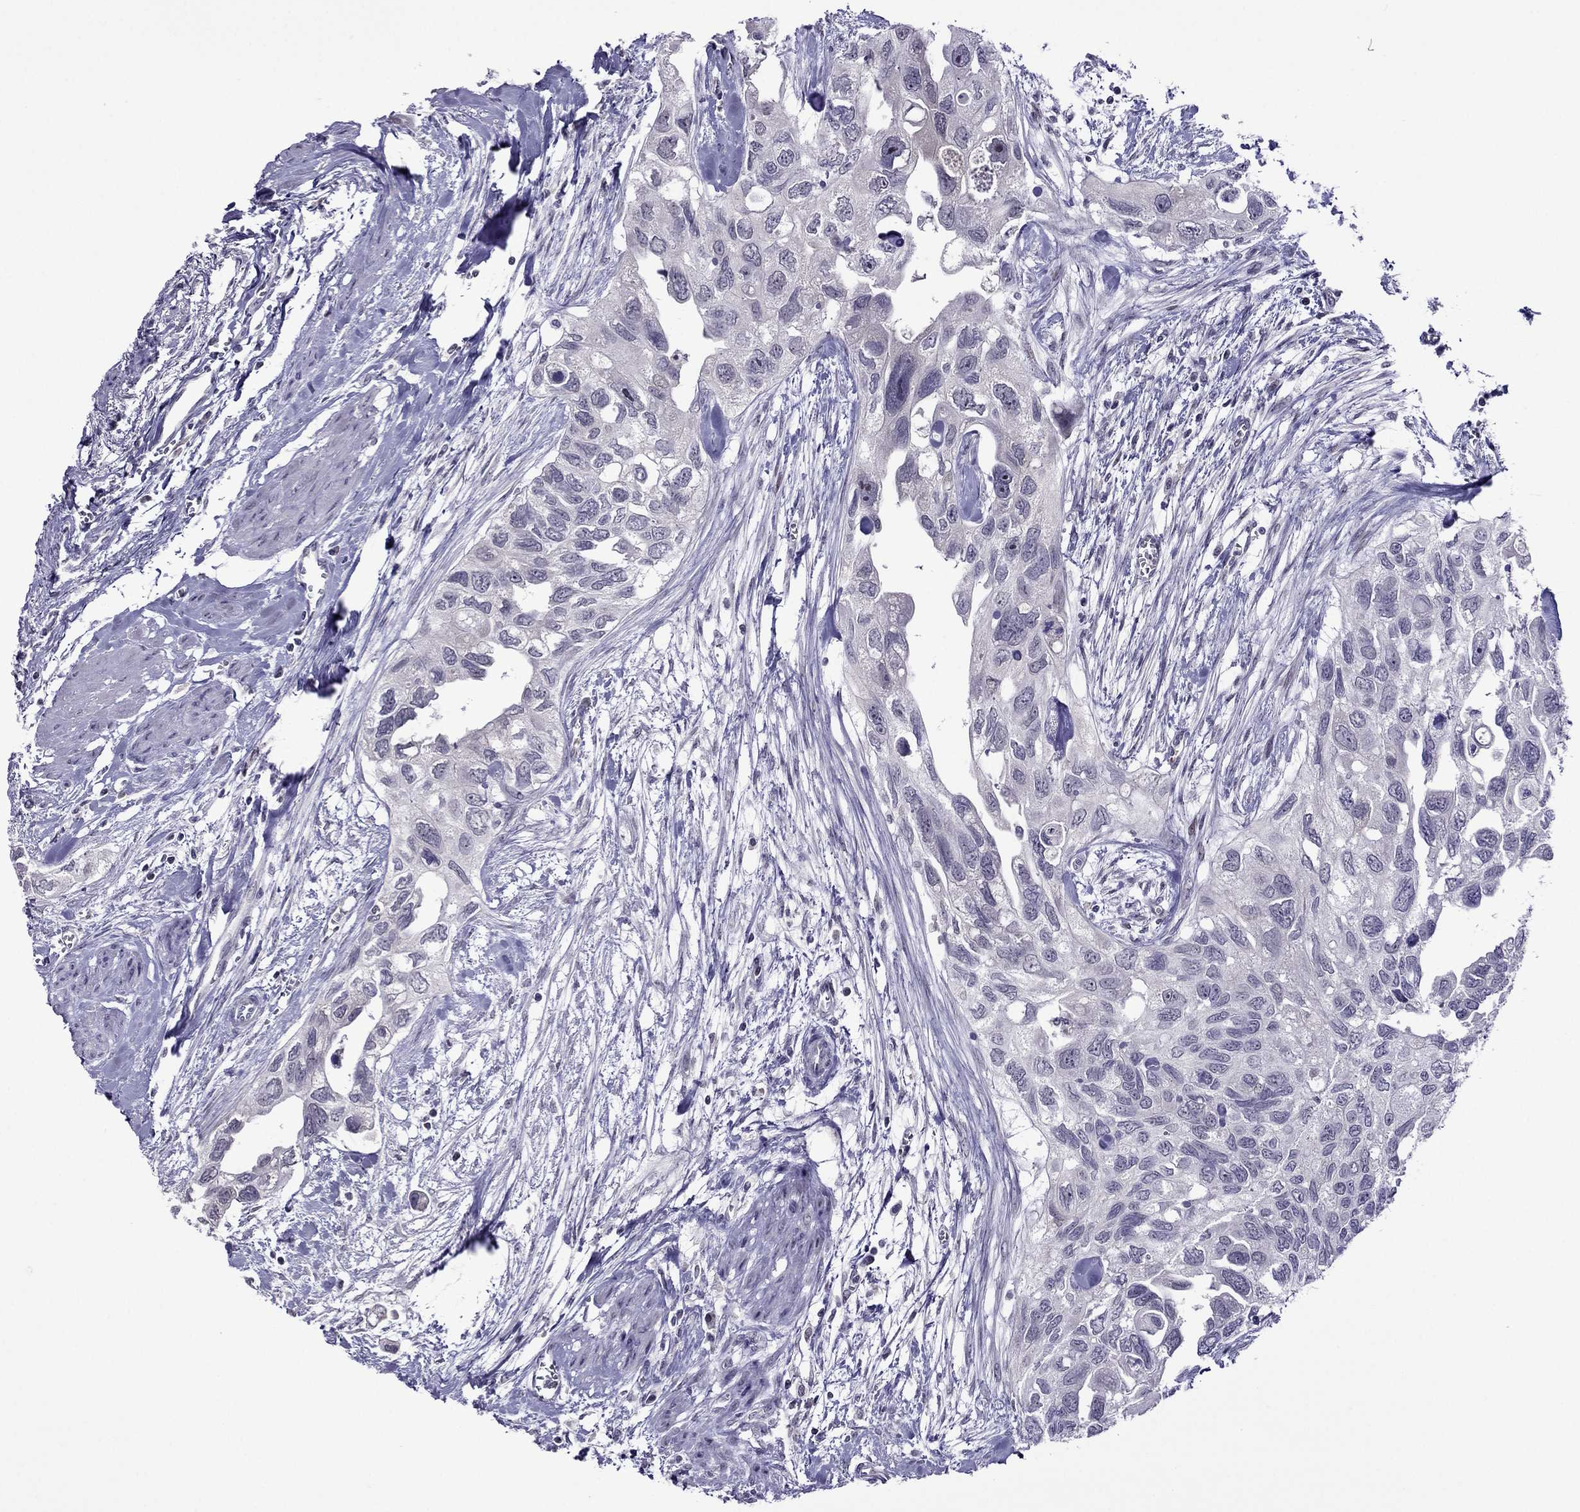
{"staining": {"intensity": "negative", "quantity": "none", "location": "none"}, "tissue": "urothelial cancer", "cell_type": "Tumor cells", "image_type": "cancer", "snomed": [{"axis": "morphology", "description": "Urothelial carcinoma, High grade"}, {"axis": "topography", "description": "Urinary bladder"}], "caption": "Immunohistochemistry (IHC) photomicrograph of neoplastic tissue: human high-grade urothelial carcinoma stained with DAB exhibits no significant protein positivity in tumor cells.", "gene": "SPTBN4", "patient": {"sex": "male", "age": 59}}